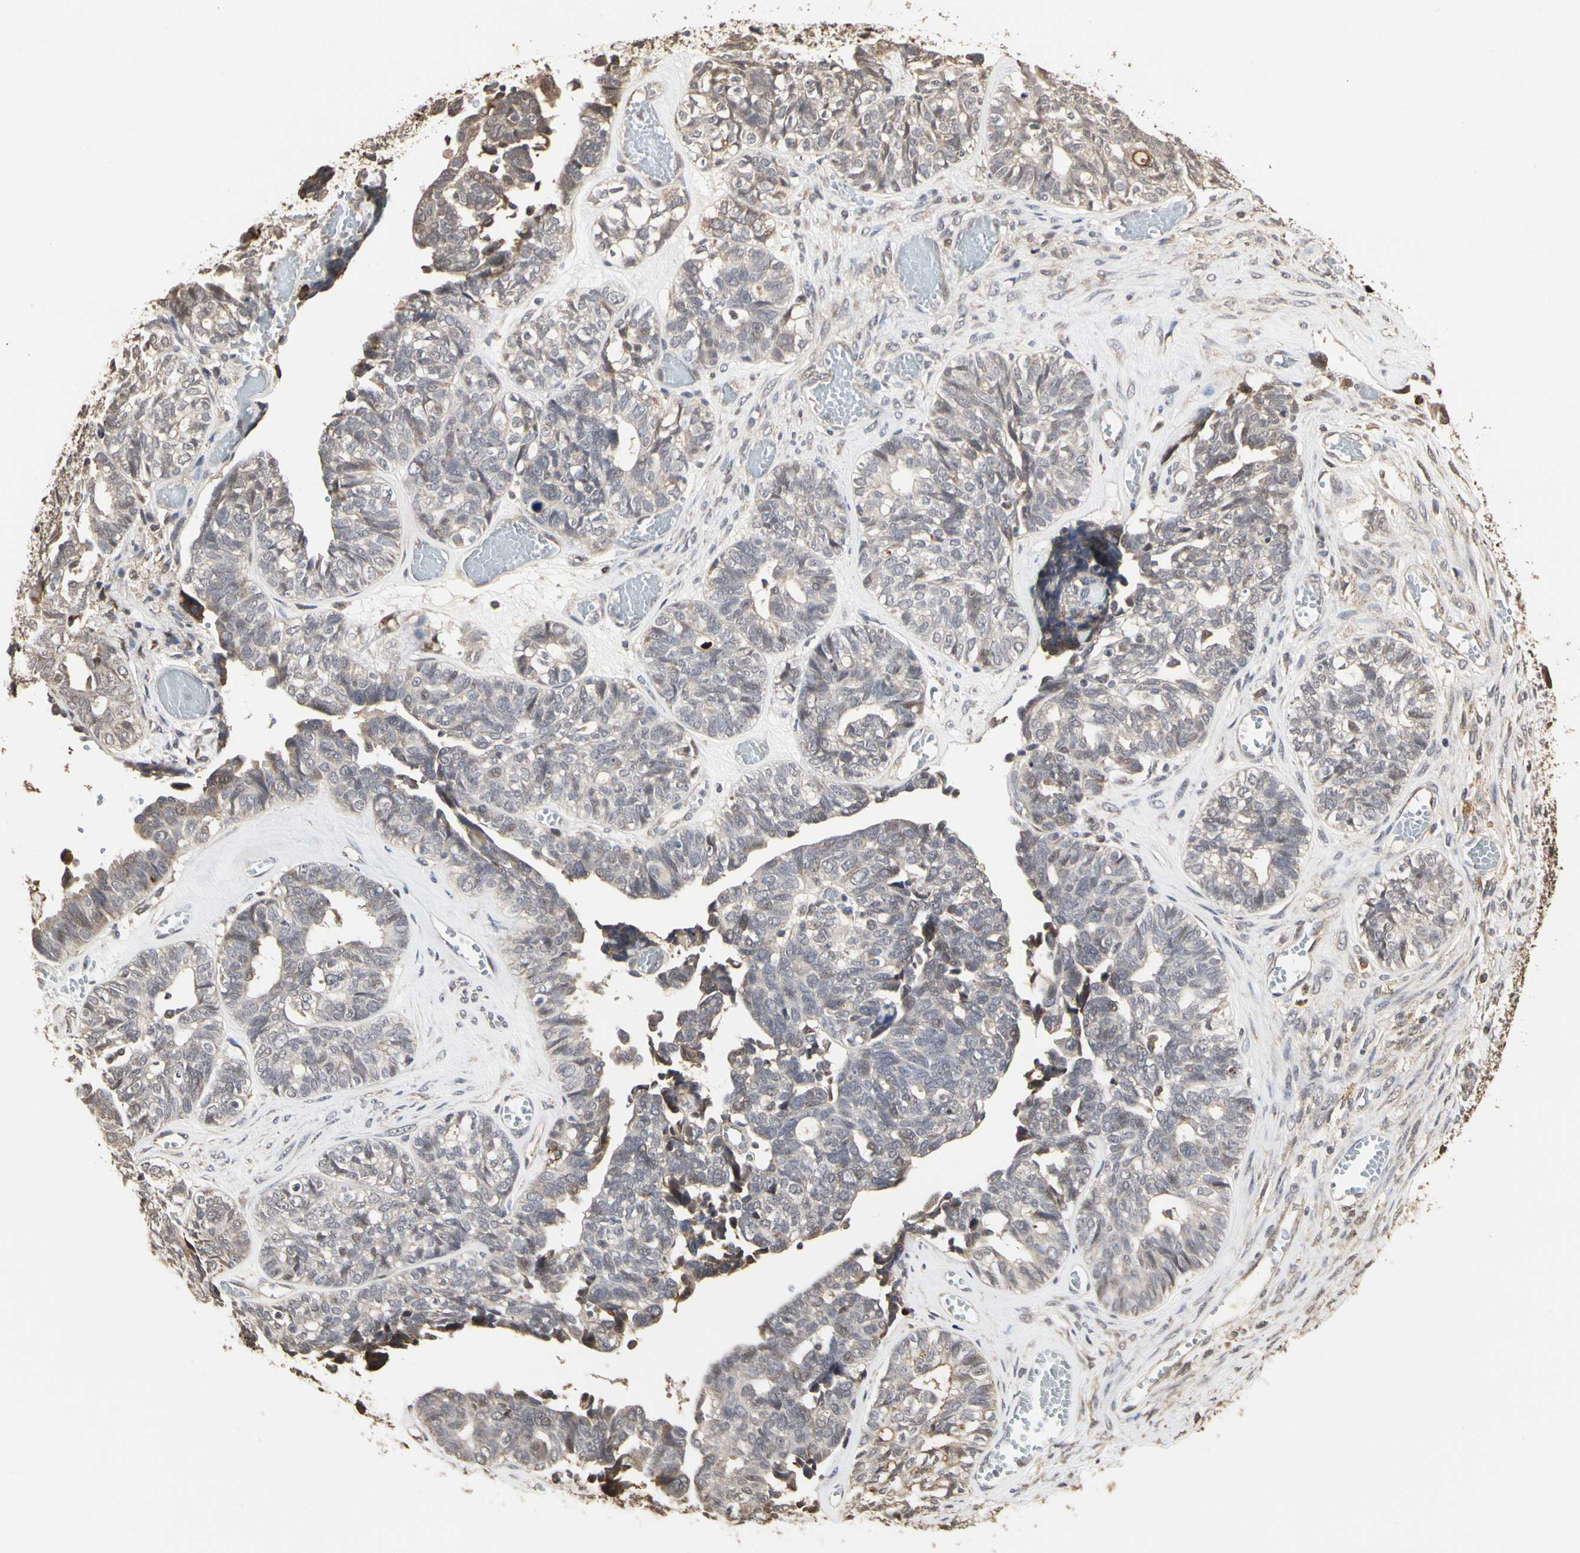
{"staining": {"intensity": "moderate", "quantity": "<25%", "location": "cytoplasmic/membranous"}, "tissue": "ovarian cancer", "cell_type": "Tumor cells", "image_type": "cancer", "snomed": [{"axis": "morphology", "description": "Cystadenocarcinoma, serous, NOS"}, {"axis": "topography", "description": "Ovary"}], "caption": "This image demonstrates ovarian serous cystadenocarcinoma stained with immunohistochemistry to label a protein in brown. The cytoplasmic/membranous of tumor cells show moderate positivity for the protein. Nuclei are counter-stained blue.", "gene": "TAOK1", "patient": {"sex": "female", "age": 79}}